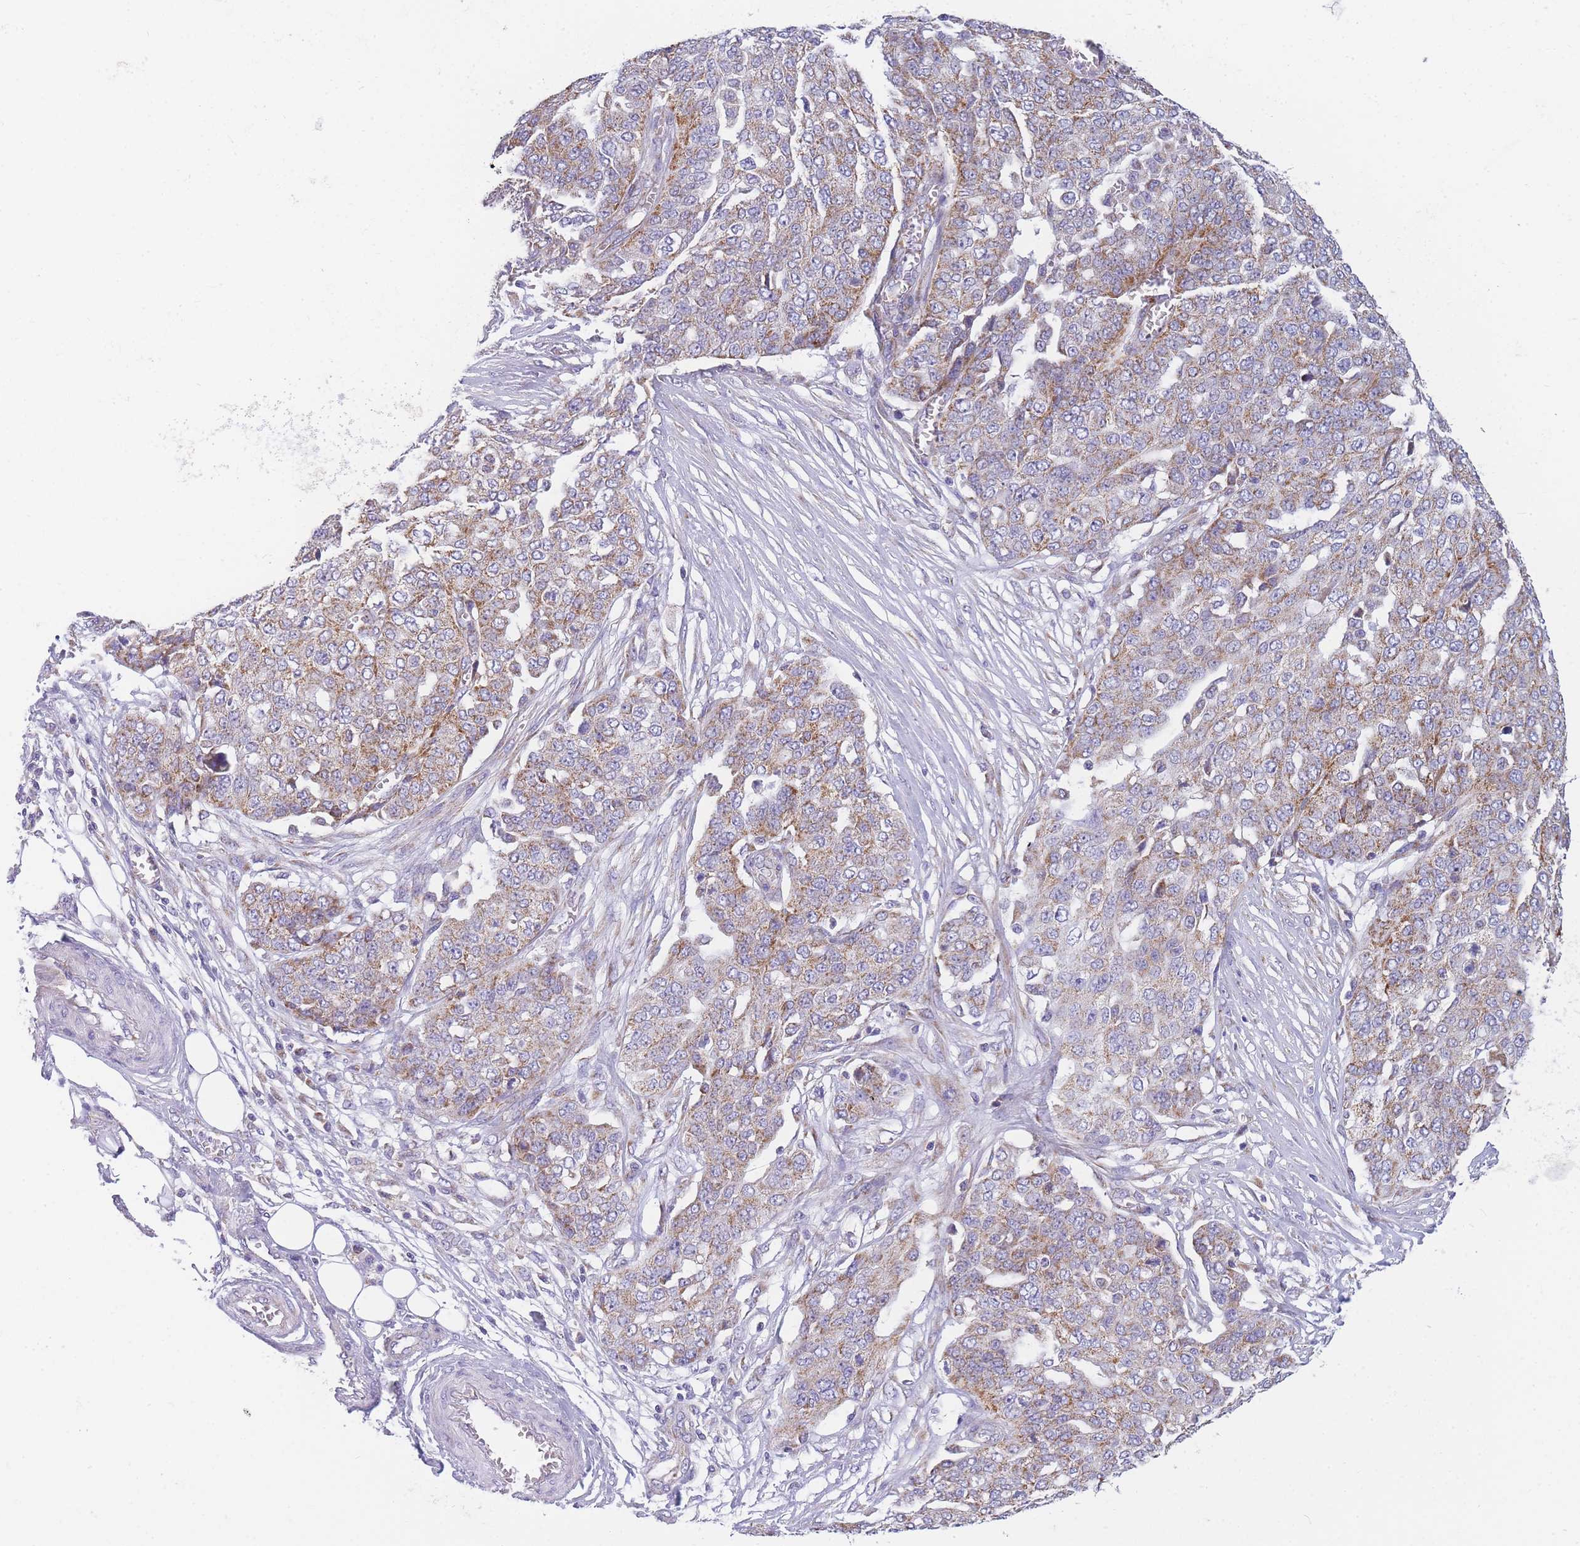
{"staining": {"intensity": "moderate", "quantity": "25%-75%", "location": "cytoplasmic/membranous"}, "tissue": "ovarian cancer", "cell_type": "Tumor cells", "image_type": "cancer", "snomed": [{"axis": "morphology", "description": "Cystadenocarcinoma, serous, NOS"}, {"axis": "topography", "description": "Soft tissue"}, {"axis": "topography", "description": "Ovary"}], "caption": "Immunohistochemistry (DAB (3,3'-diaminobenzidine)) staining of ovarian serous cystadenocarcinoma exhibits moderate cytoplasmic/membranous protein expression in approximately 25%-75% of tumor cells.", "gene": "MRPS11", "patient": {"sex": "female", "age": 57}}